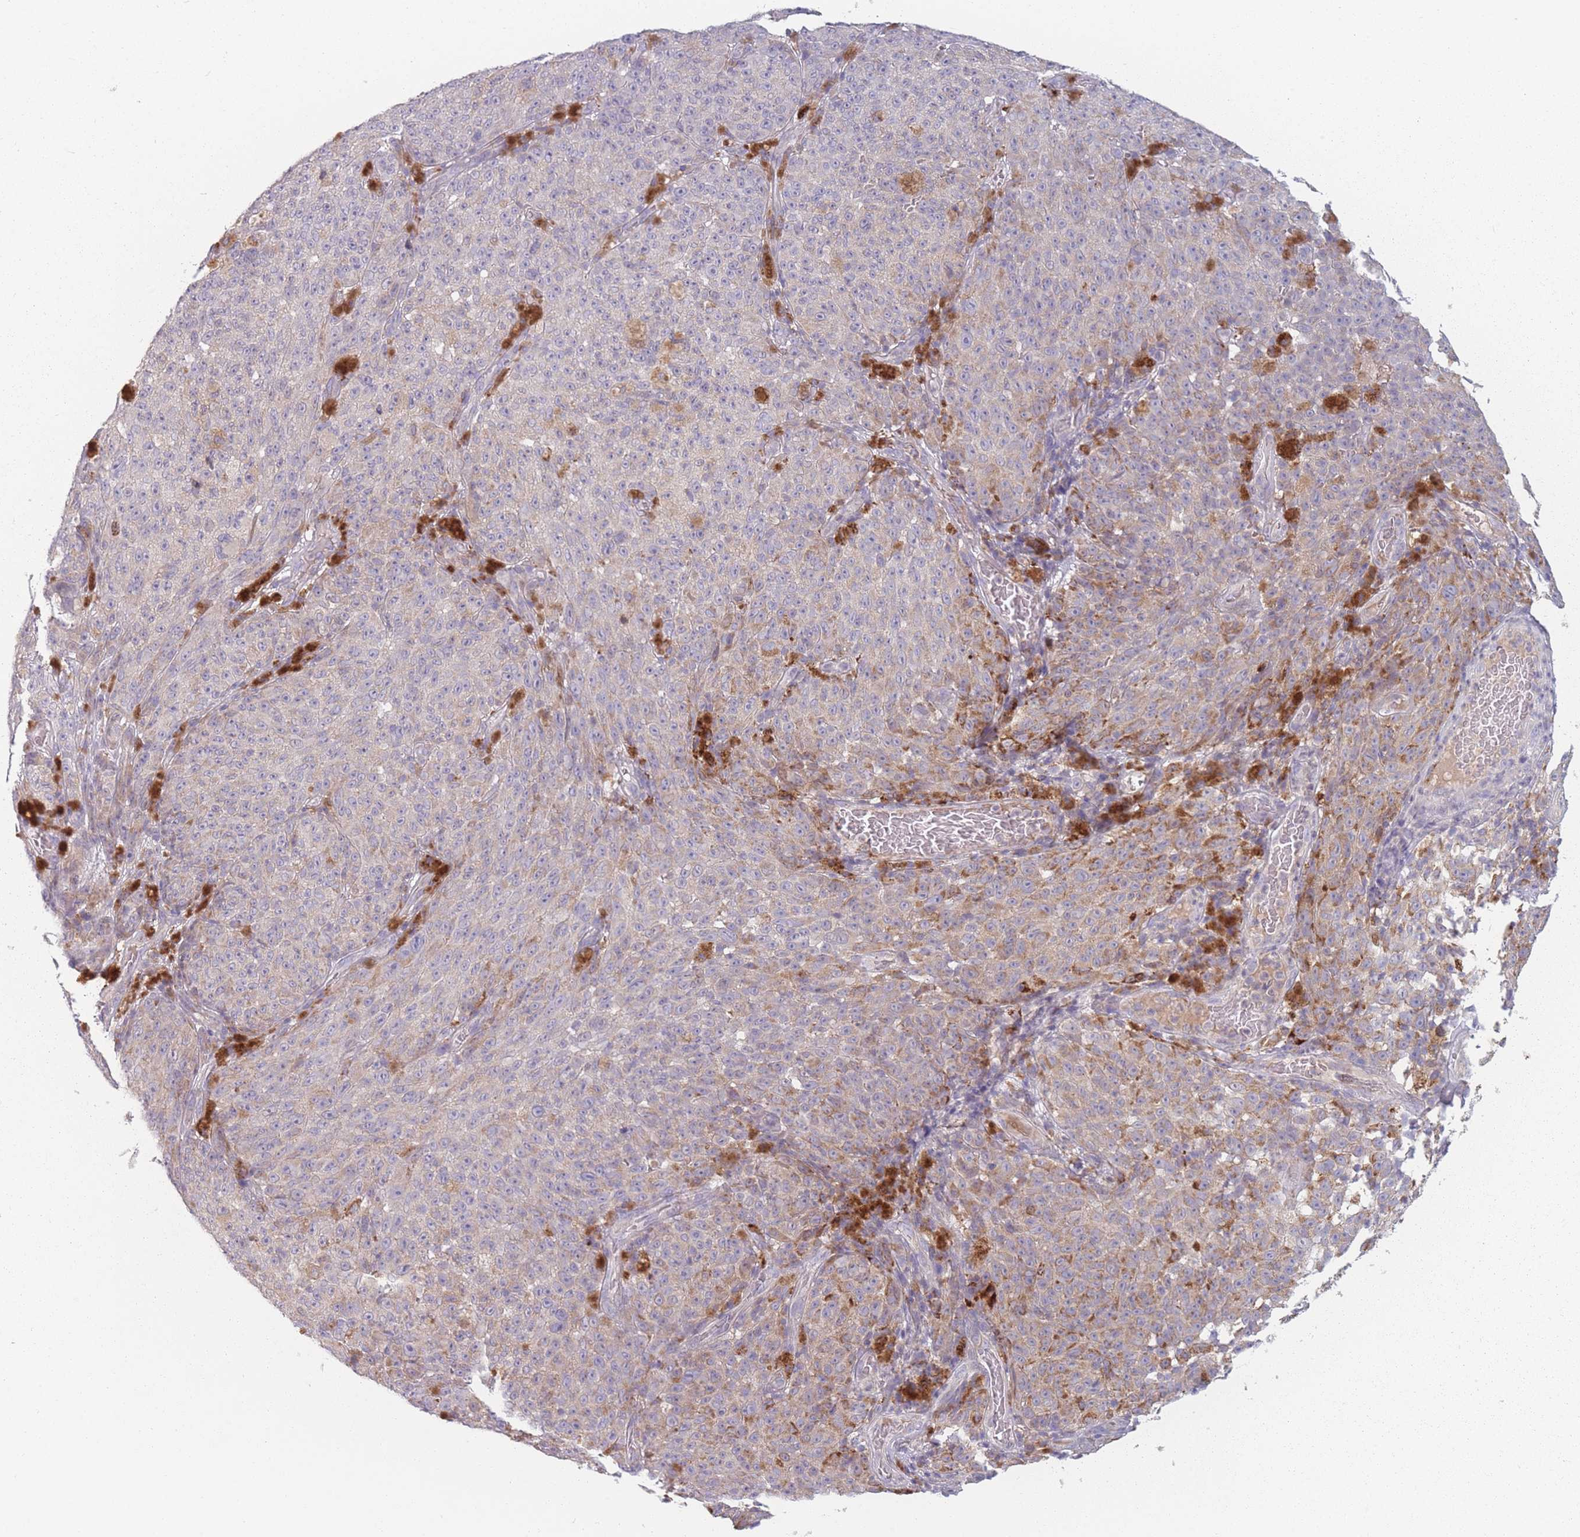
{"staining": {"intensity": "weak", "quantity": "<25%", "location": "cytoplasmic/membranous"}, "tissue": "melanoma", "cell_type": "Tumor cells", "image_type": "cancer", "snomed": [{"axis": "morphology", "description": "Malignant melanoma, NOS"}, {"axis": "topography", "description": "Skin"}], "caption": "DAB (3,3'-diaminobenzidine) immunohistochemical staining of malignant melanoma displays no significant expression in tumor cells.", "gene": "PEX11B", "patient": {"sex": "female", "age": 82}}